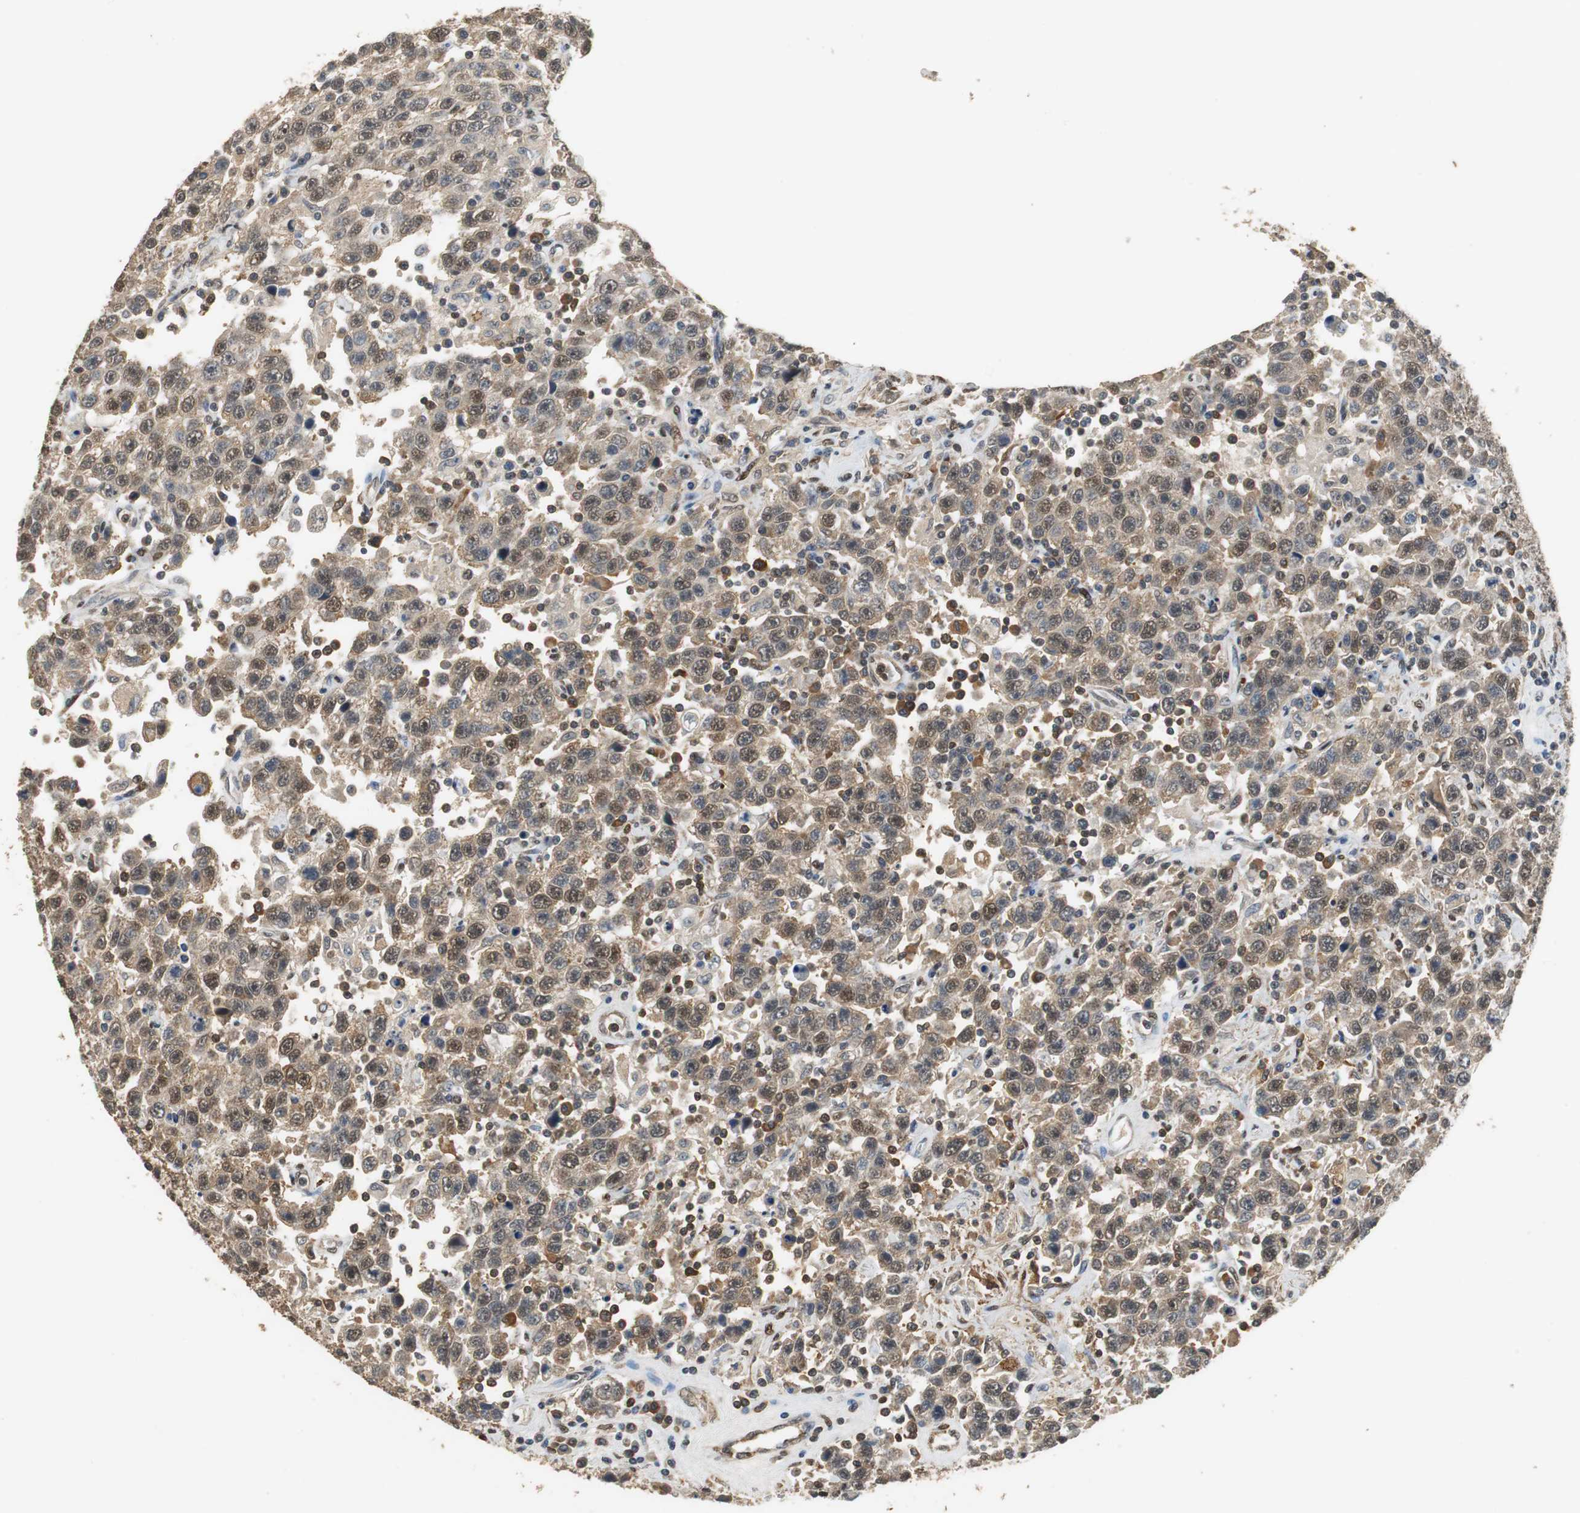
{"staining": {"intensity": "moderate", "quantity": ">75%", "location": "cytoplasmic/membranous,nuclear"}, "tissue": "testis cancer", "cell_type": "Tumor cells", "image_type": "cancer", "snomed": [{"axis": "morphology", "description": "Seminoma, NOS"}, {"axis": "topography", "description": "Testis"}], "caption": "DAB (3,3'-diaminobenzidine) immunohistochemical staining of seminoma (testis) displays moderate cytoplasmic/membranous and nuclear protein positivity in about >75% of tumor cells.", "gene": "UBQLN2", "patient": {"sex": "male", "age": 41}}